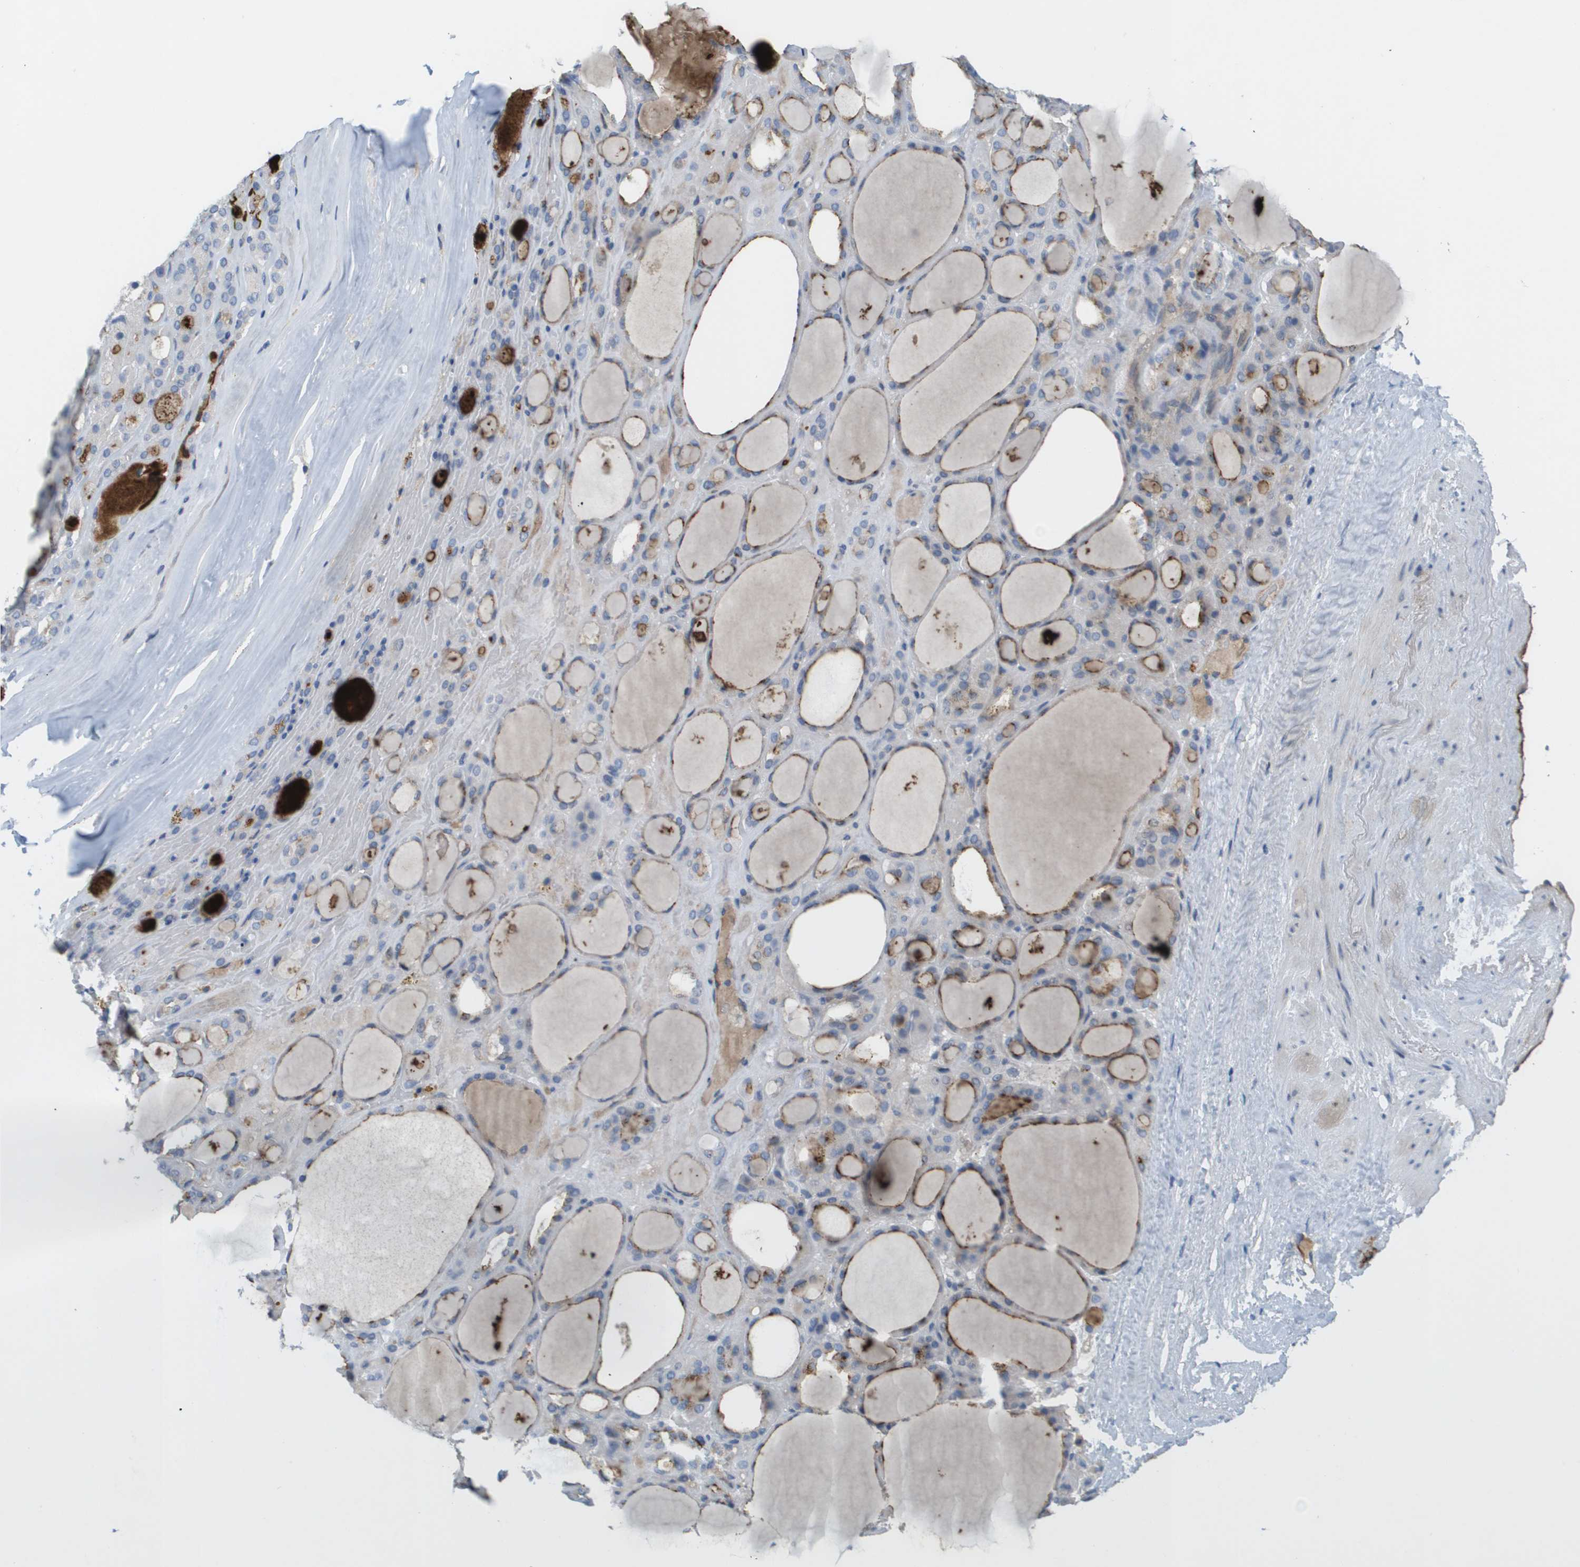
{"staining": {"intensity": "moderate", "quantity": ">75%", "location": "cytoplasmic/membranous"}, "tissue": "thyroid gland", "cell_type": "Glandular cells", "image_type": "normal", "snomed": [{"axis": "morphology", "description": "Normal tissue, NOS"}, {"axis": "morphology", "description": "Carcinoma, NOS"}, {"axis": "topography", "description": "Thyroid gland"}], "caption": "Glandular cells exhibit medium levels of moderate cytoplasmic/membranous positivity in about >75% of cells in benign thyroid gland. (IHC, brightfield microscopy, high magnification).", "gene": "ANGPT2", "patient": {"sex": "female", "age": 86}}